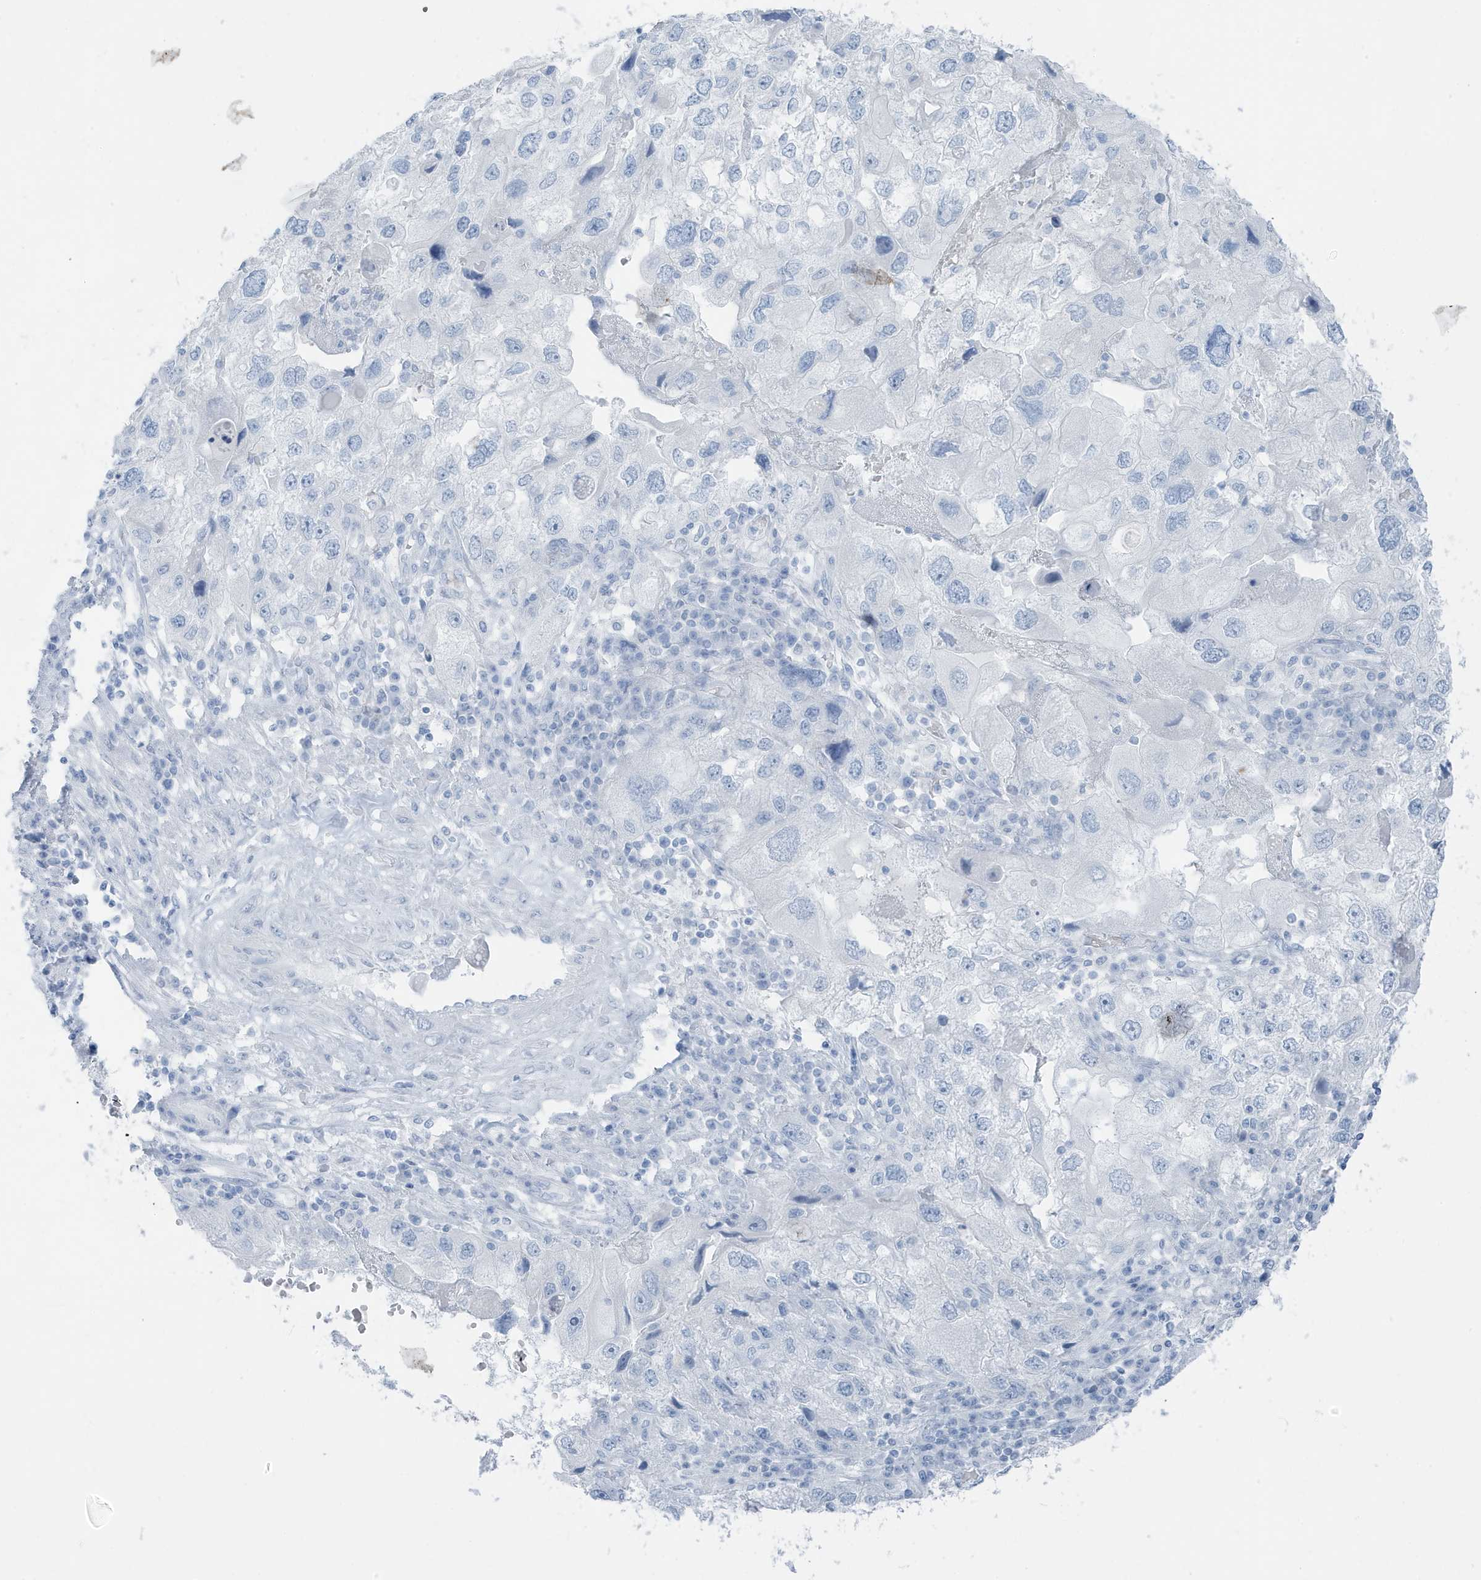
{"staining": {"intensity": "negative", "quantity": "none", "location": "none"}, "tissue": "endometrial cancer", "cell_type": "Tumor cells", "image_type": "cancer", "snomed": [{"axis": "morphology", "description": "Adenocarcinoma, NOS"}, {"axis": "topography", "description": "Endometrium"}], "caption": "The micrograph demonstrates no staining of tumor cells in endometrial cancer (adenocarcinoma). (DAB (3,3'-diaminobenzidine) IHC, high magnification).", "gene": "ZFP64", "patient": {"sex": "female", "age": 49}}